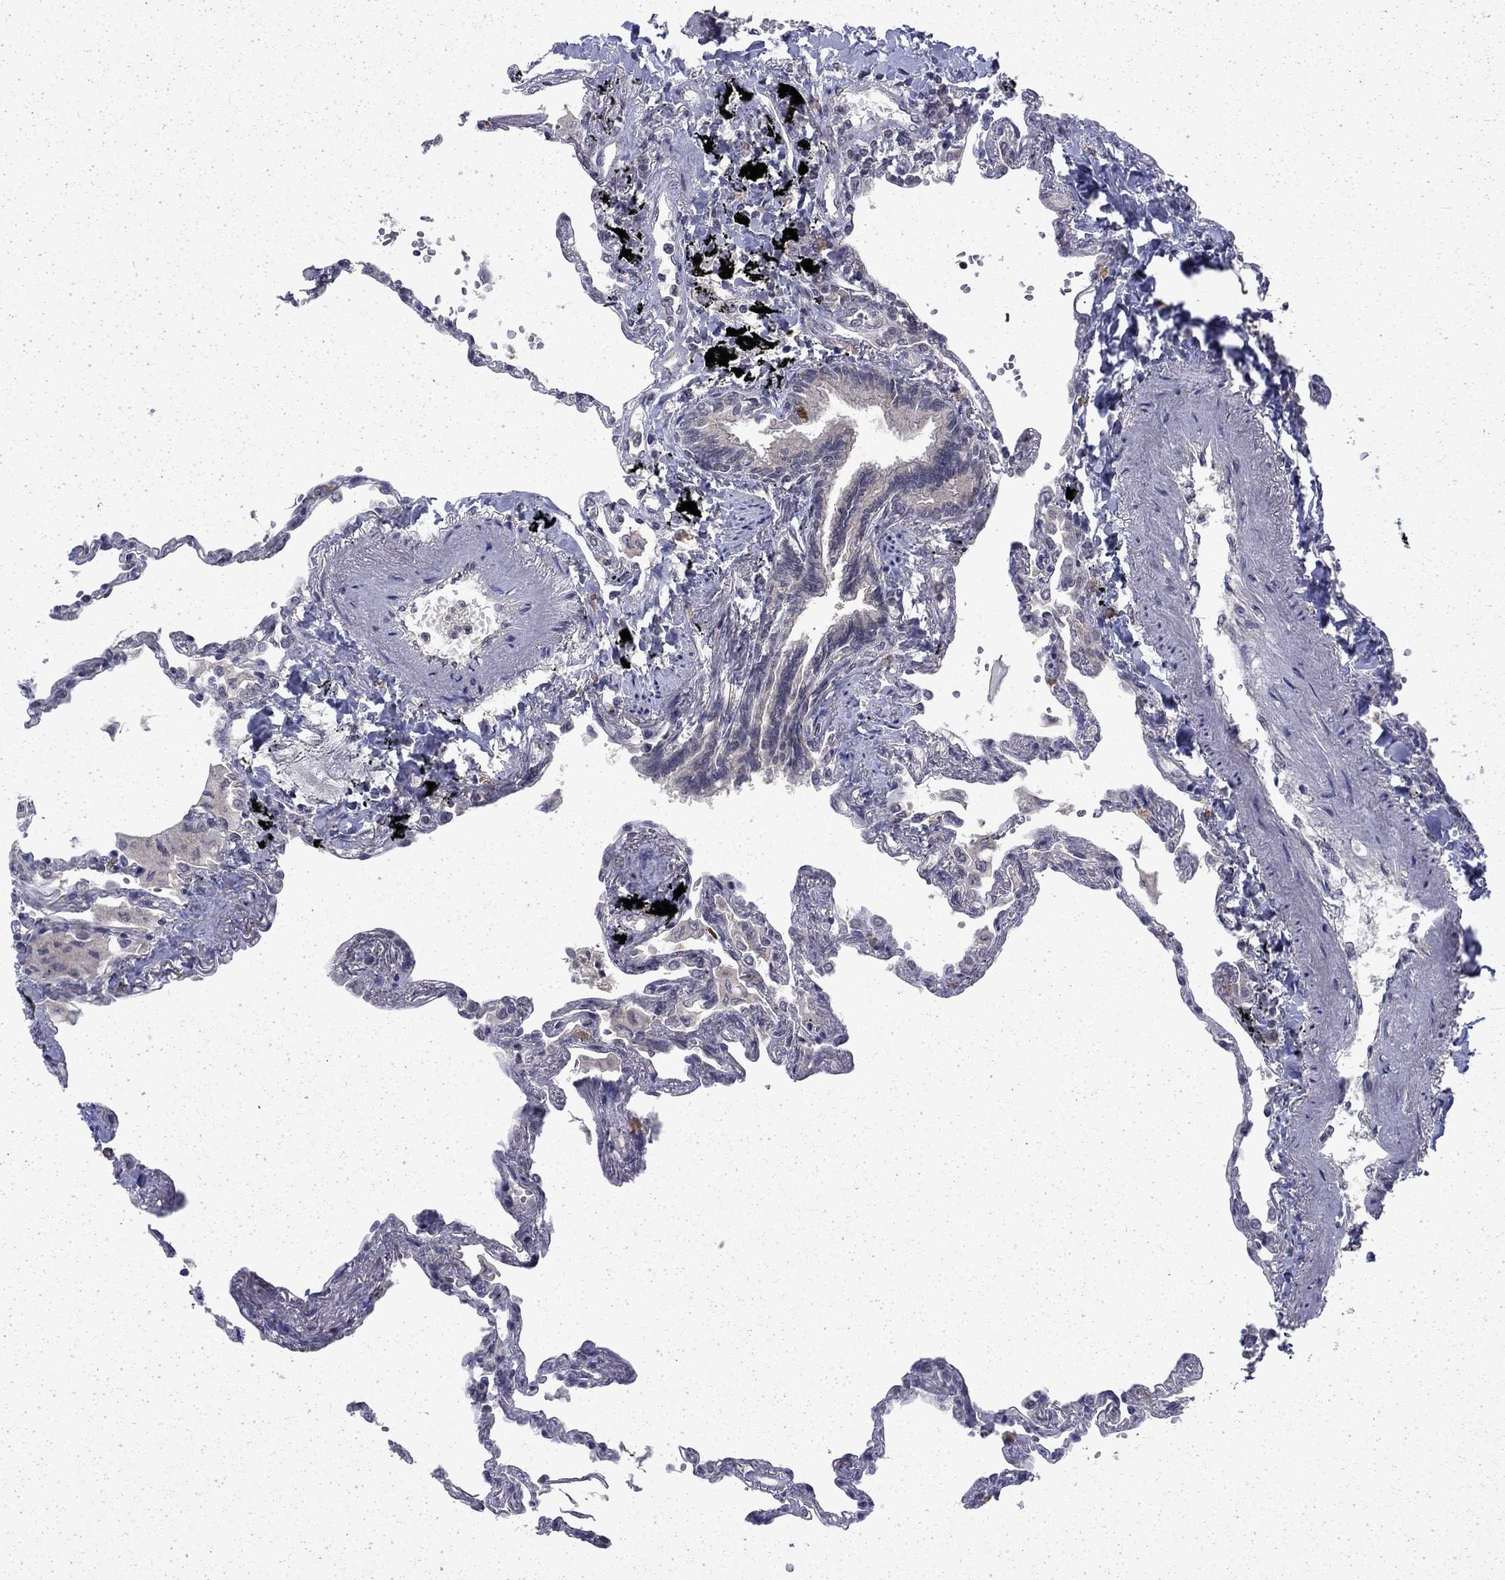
{"staining": {"intensity": "negative", "quantity": "none", "location": "none"}, "tissue": "lung", "cell_type": "Alveolar cells", "image_type": "normal", "snomed": [{"axis": "morphology", "description": "Normal tissue, NOS"}, {"axis": "topography", "description": "Lung"}], "caption": "This is an immunohistochemistry micrograph of normal human lung. There is no expression in alveolar cells.", "gene": "CHAT", "patient": {"sex": "male", "age": 78}}